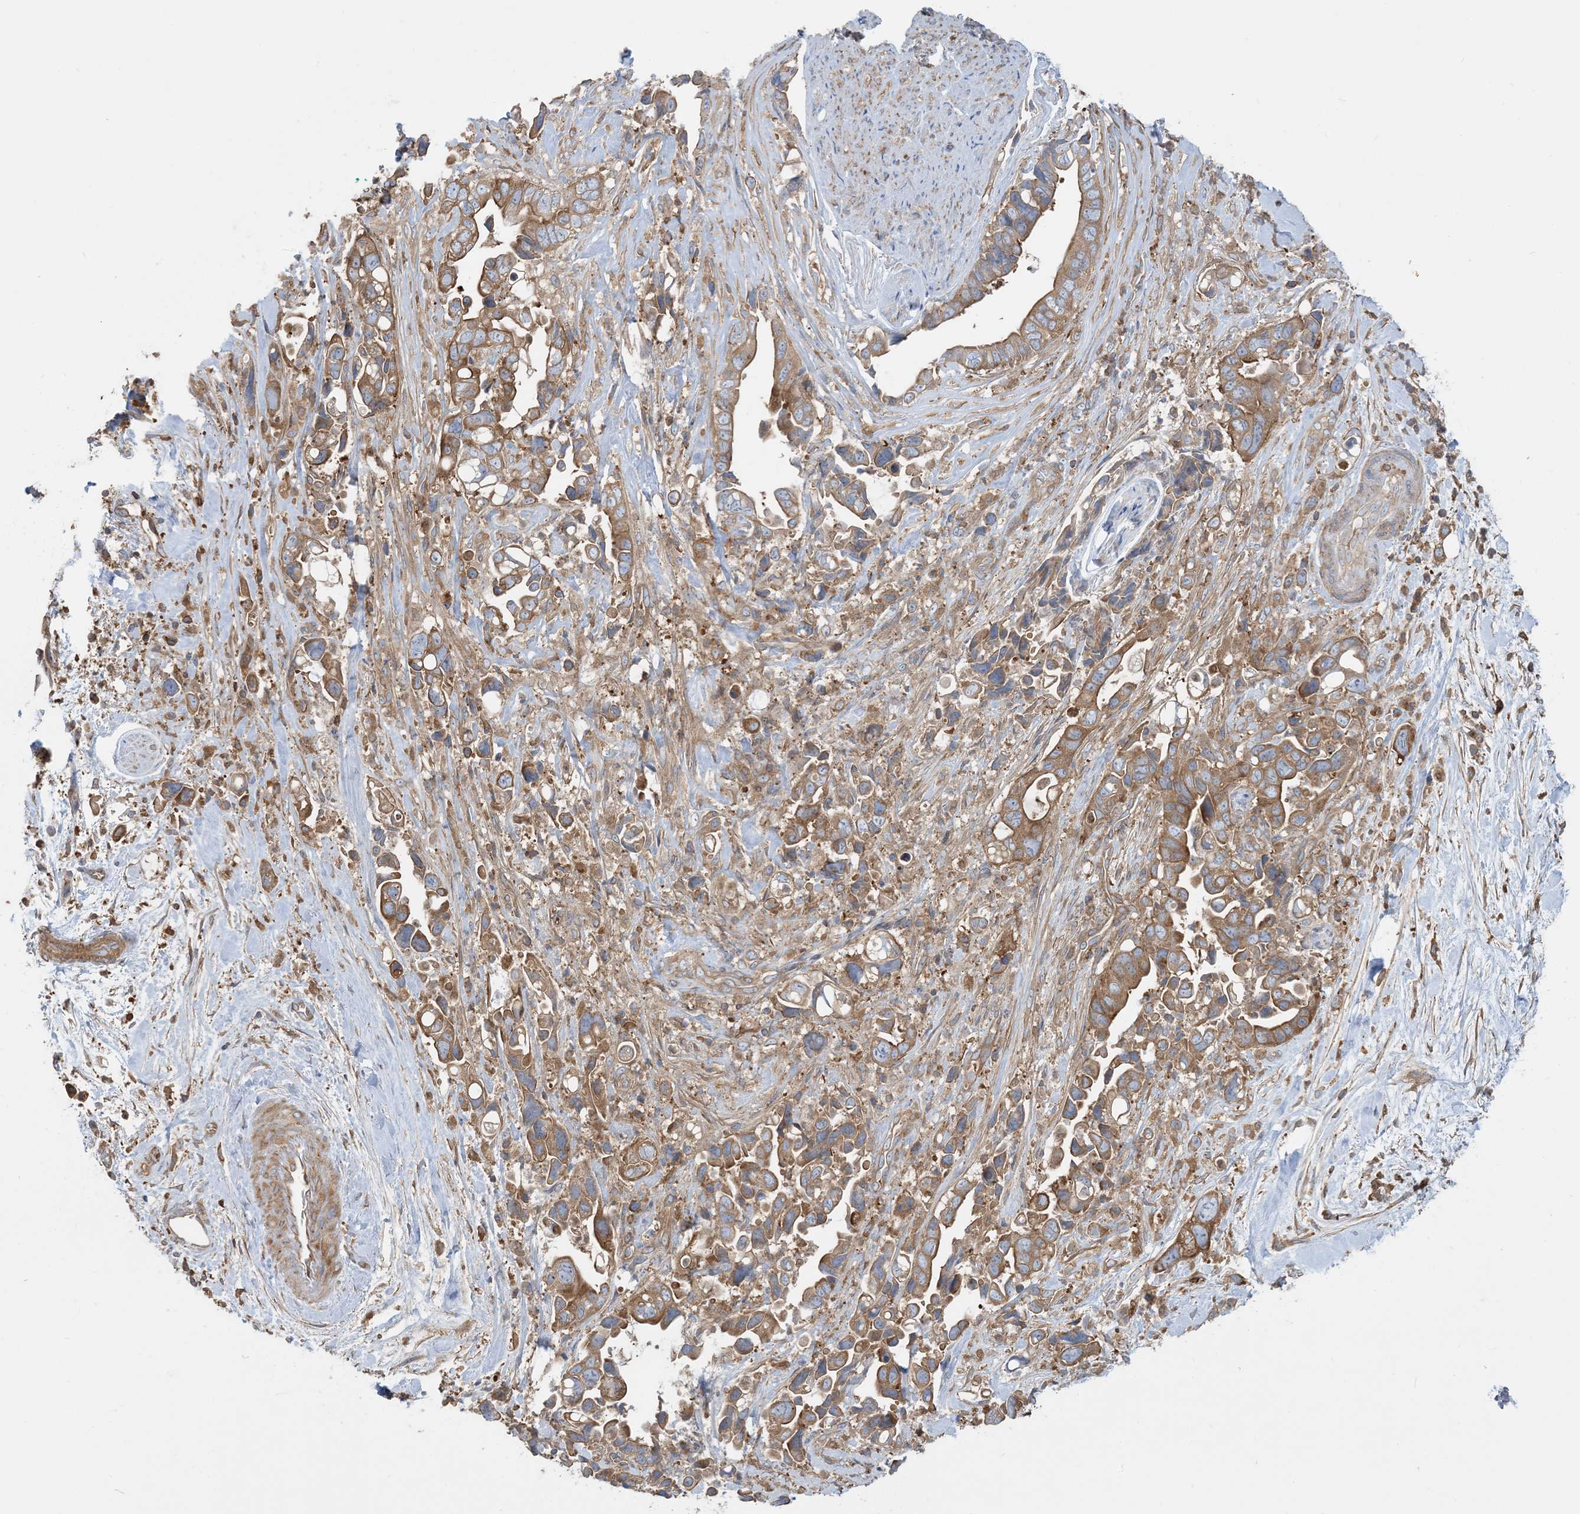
{"staining": {"intensity": "moderate", "quantity": ">75%", "location": "cytoplasmic/membranous"}, "tissue": "pancreatic cancer", "cell_type": "Tumor cells", "image_type": "cancer", "snomed": [{"axis": "morphology", "description": "Adenocarcinoma, NOS"}, {"axis": "topography", "description": "Pancreas"}], "caption": "A brown stain shows moderate cytoplasmic/membranous staining of a protein in human pancreatic cancer (adenocarcinoma) tumor cells.", "gene": "SFMBT2", "patient": {"sex": "female", "age": 72}}